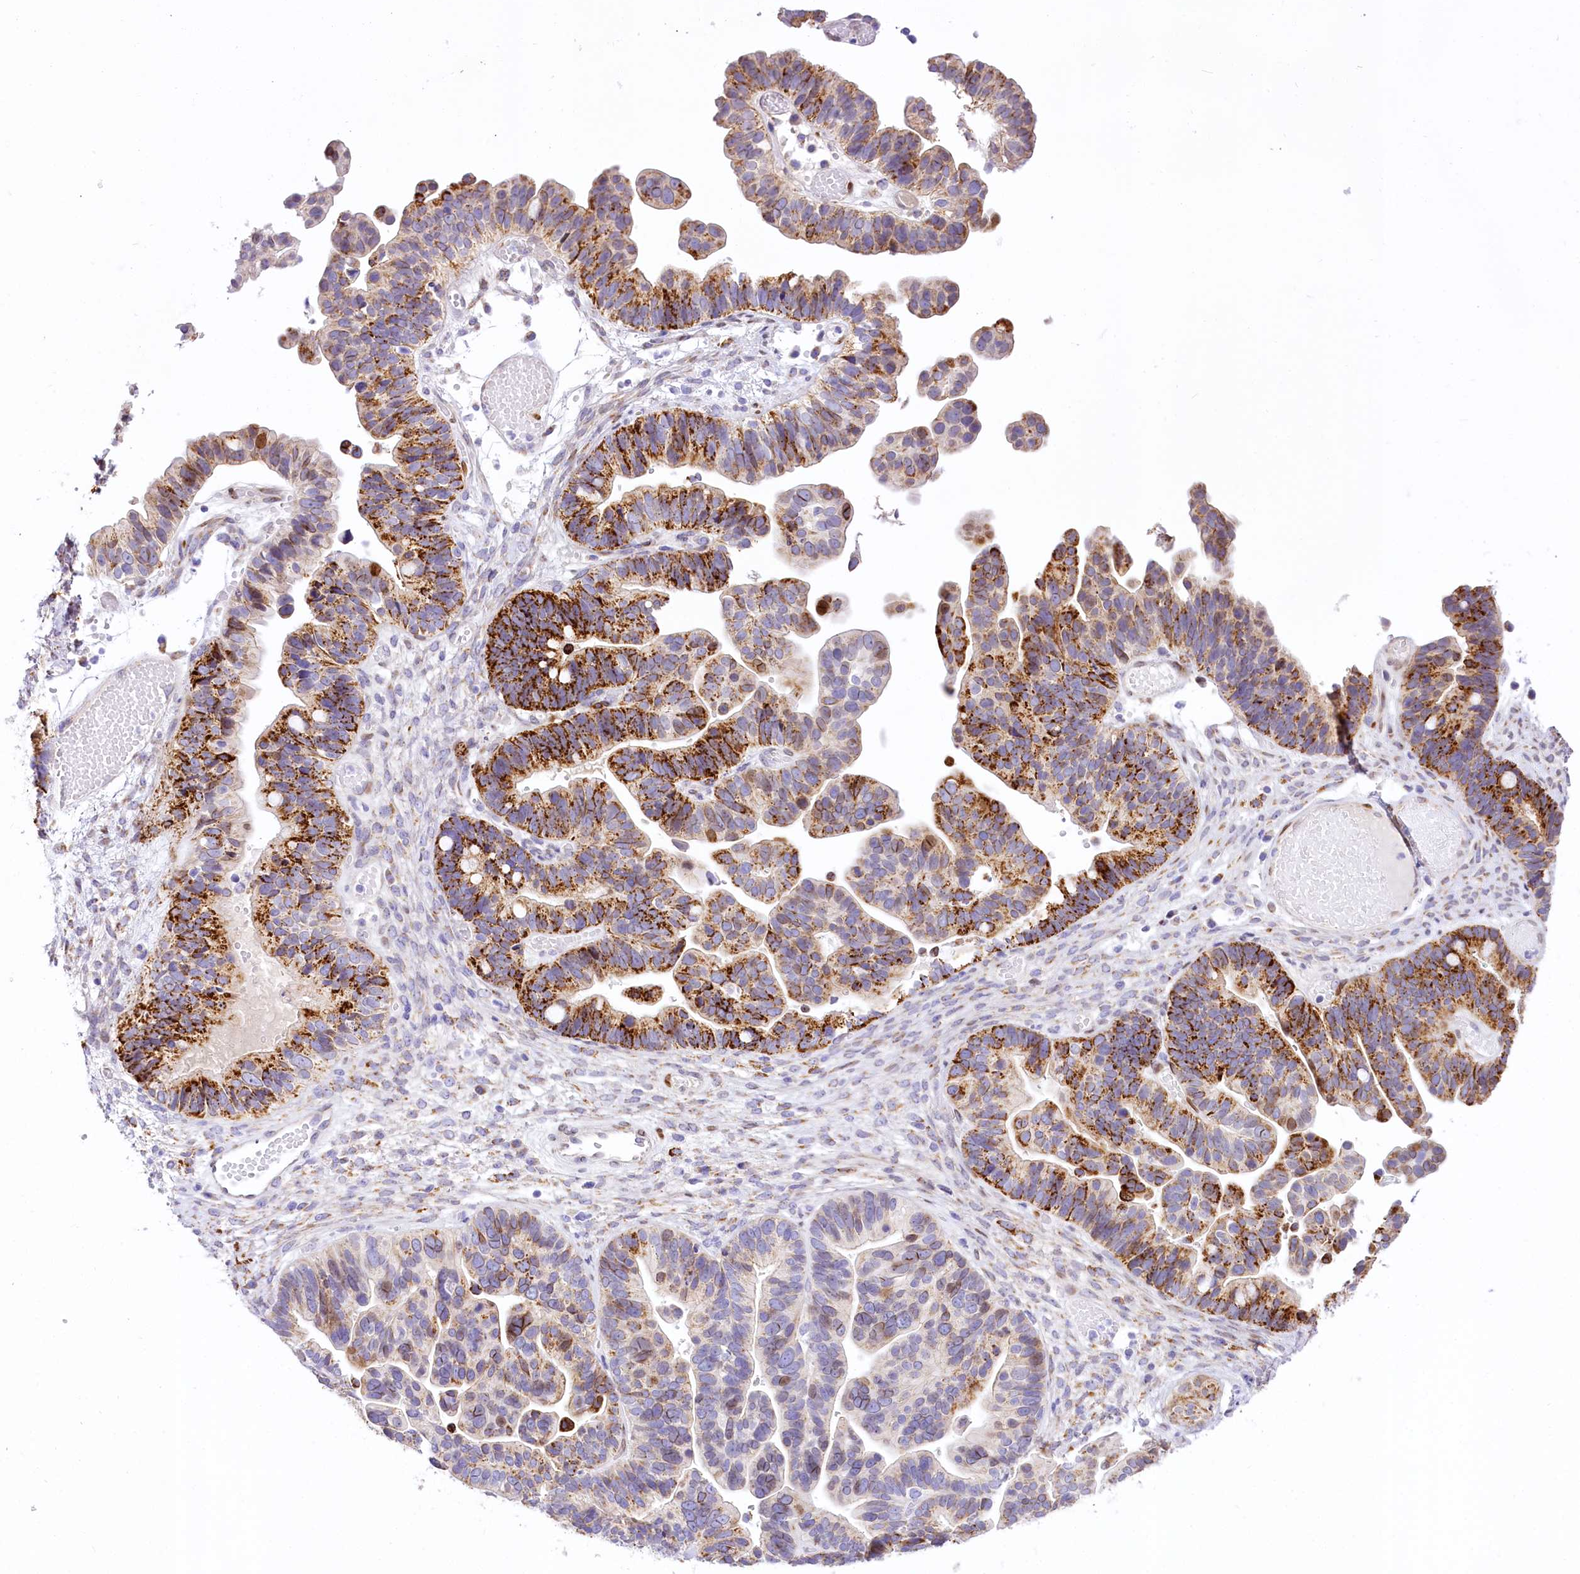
{"staining": {"intensity": "strong", "quantity": ">75%", "location": "cytoplasmic/membranous"}, "tissue": "ovarian cancer", "cell_type": "Tumor cells", "image_type": "cancer", "snomed": [{"axis": "morphology", "description": "Cystadenocarcinoma, serous, NOS"}, {"axis": "topography", "description": "Ovary"}], "caption": "A brown stain labels strong cytoplasmic/membranous expression of a protein in human ovarian serous cystadenocarcinoma tumor cells.", "gene": "PPIP5K2", "patient": {"sex": "female", "age": 56}}